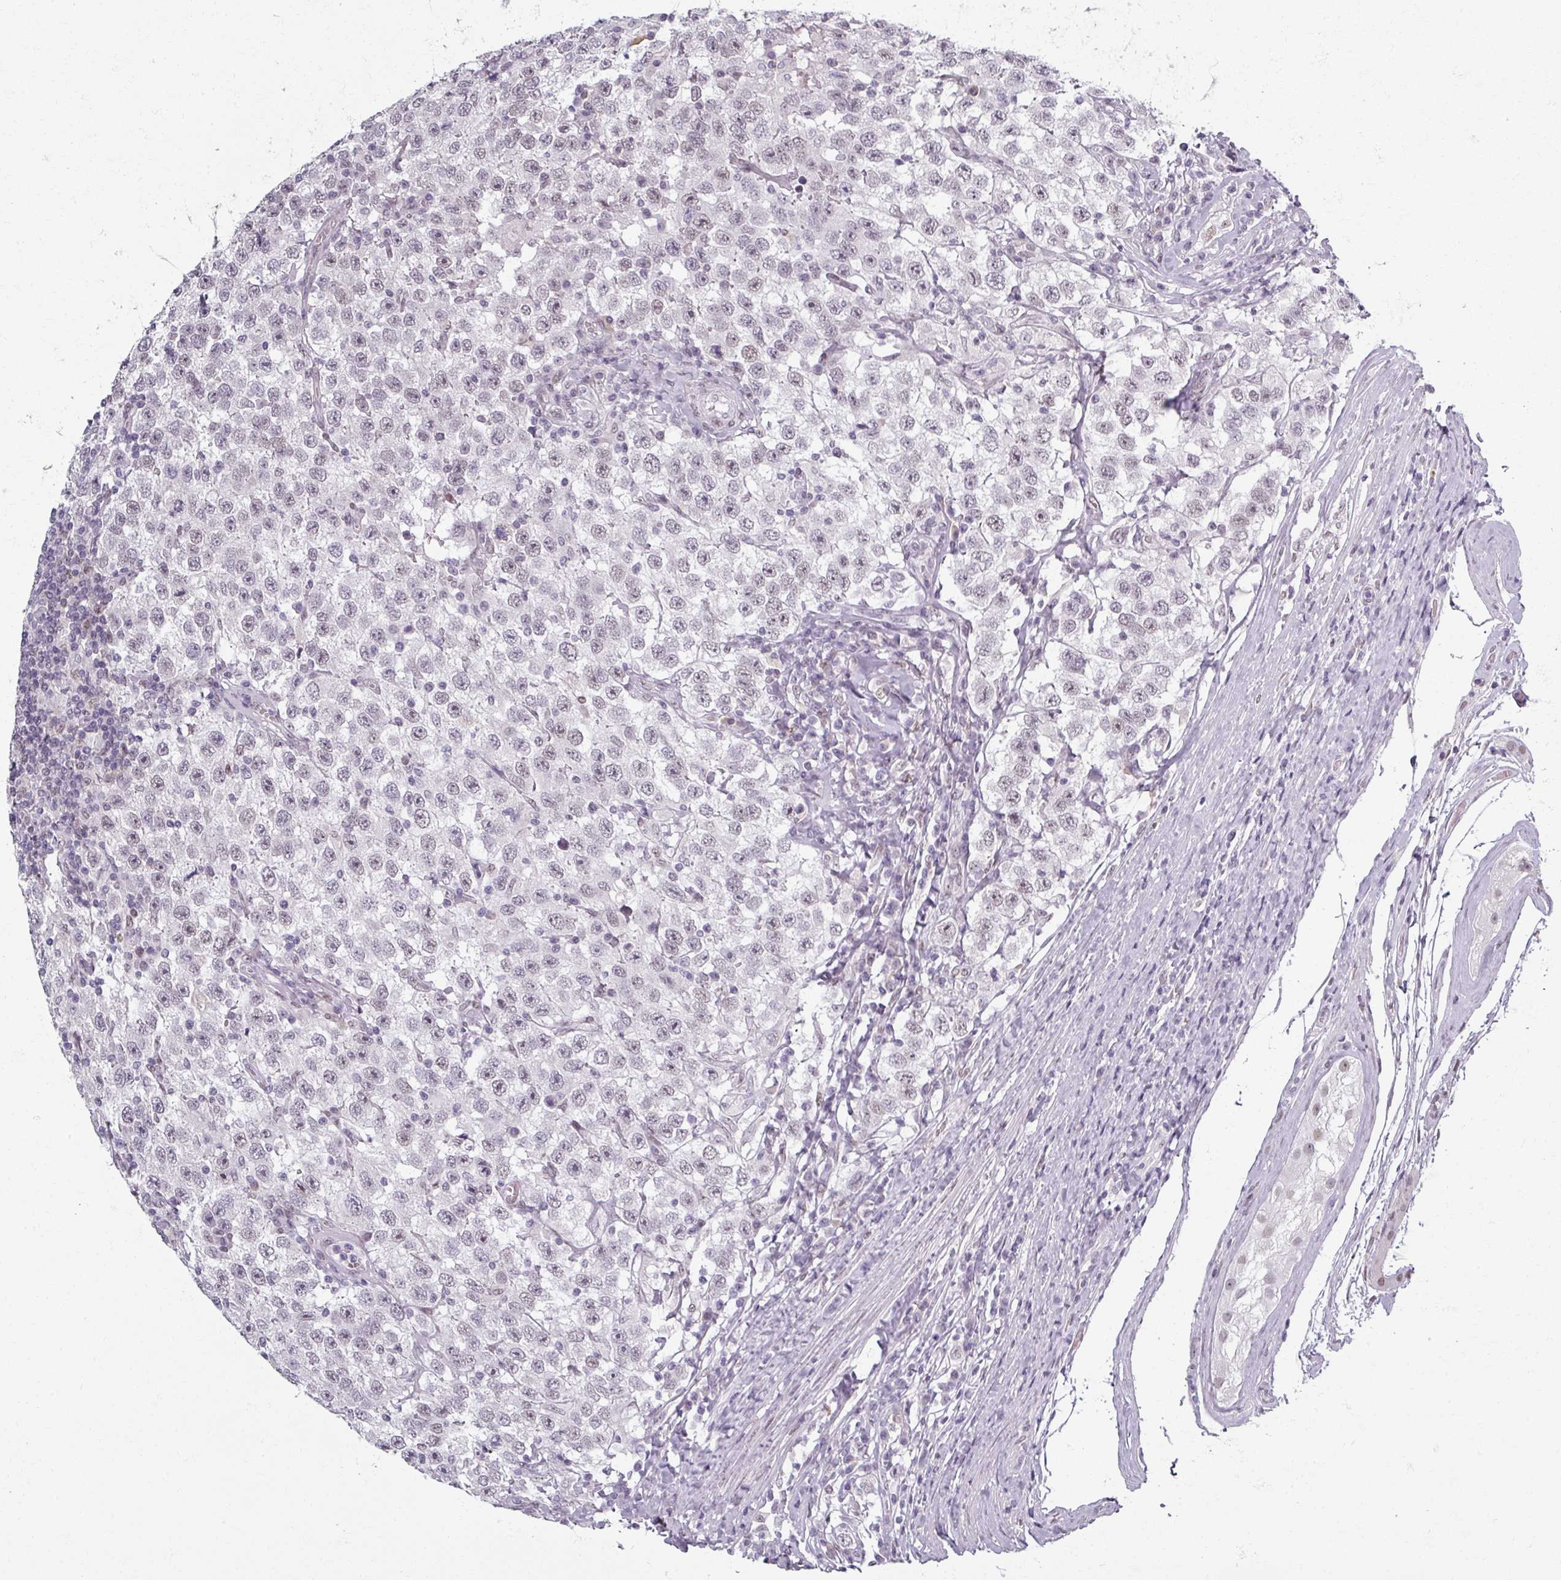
{"staining": {"intensity": "weak", "quantity": "<25%", "location": "nuclear"}, "tissue": "testis cancer", "cell_type": "Tumor cells", "image_type": "cancer", "snomed": [{"axis": "morphology", "description": "Seminoma, NOS"}, {"axis": "topography", "description": "Testis"}], "caption": "An image of human testis cancer is negative for staining in tumor cells.", "gene": "RIPOR3", "patient": {"sex": "male", "age": 41}}